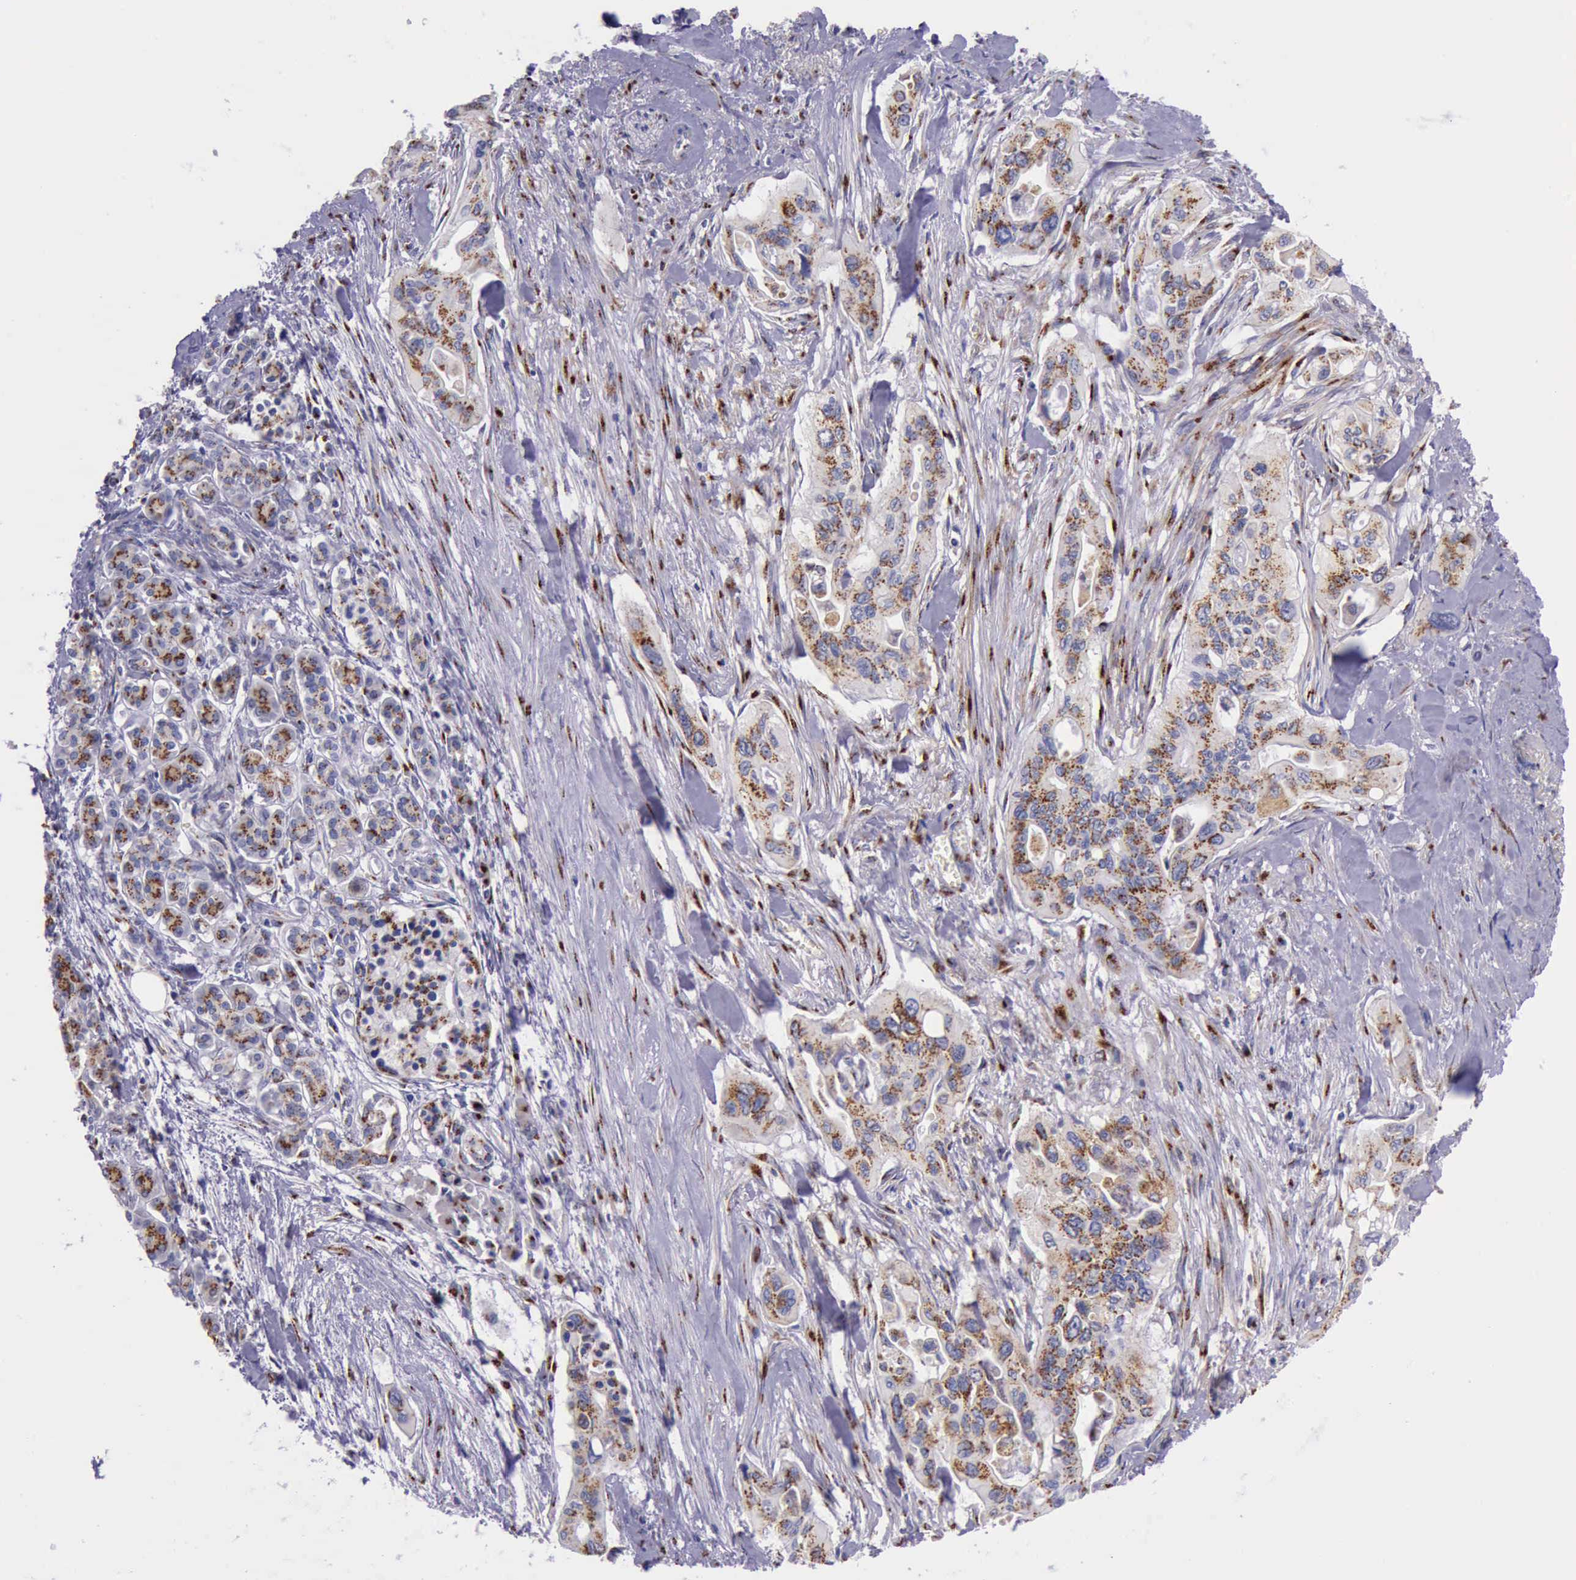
{"staining": {"intensity": "strong", "quantity": ">75%", "location": "cytoplasmic/membranous"}, "tissue": "pancreatic cancer", "cell_type": "Tumor cells", "image_type": "cancer", "snomed": [{"axis": "morphology", "description": "Adenocarcinoma, NOS"}, {"axis": "topography", "description": "Pancreas"}], "caption": "Immunohistochemical staining of pancreatic adenocarcinoma reveals strong cytoplasmic/membranous protein positivity in about >75% of tumor cells. (DAB = brown stain, brightfield microscopy at high magnification).", "gene": "GOLGA5", "patient": {"sex": "male", "age": 77}}